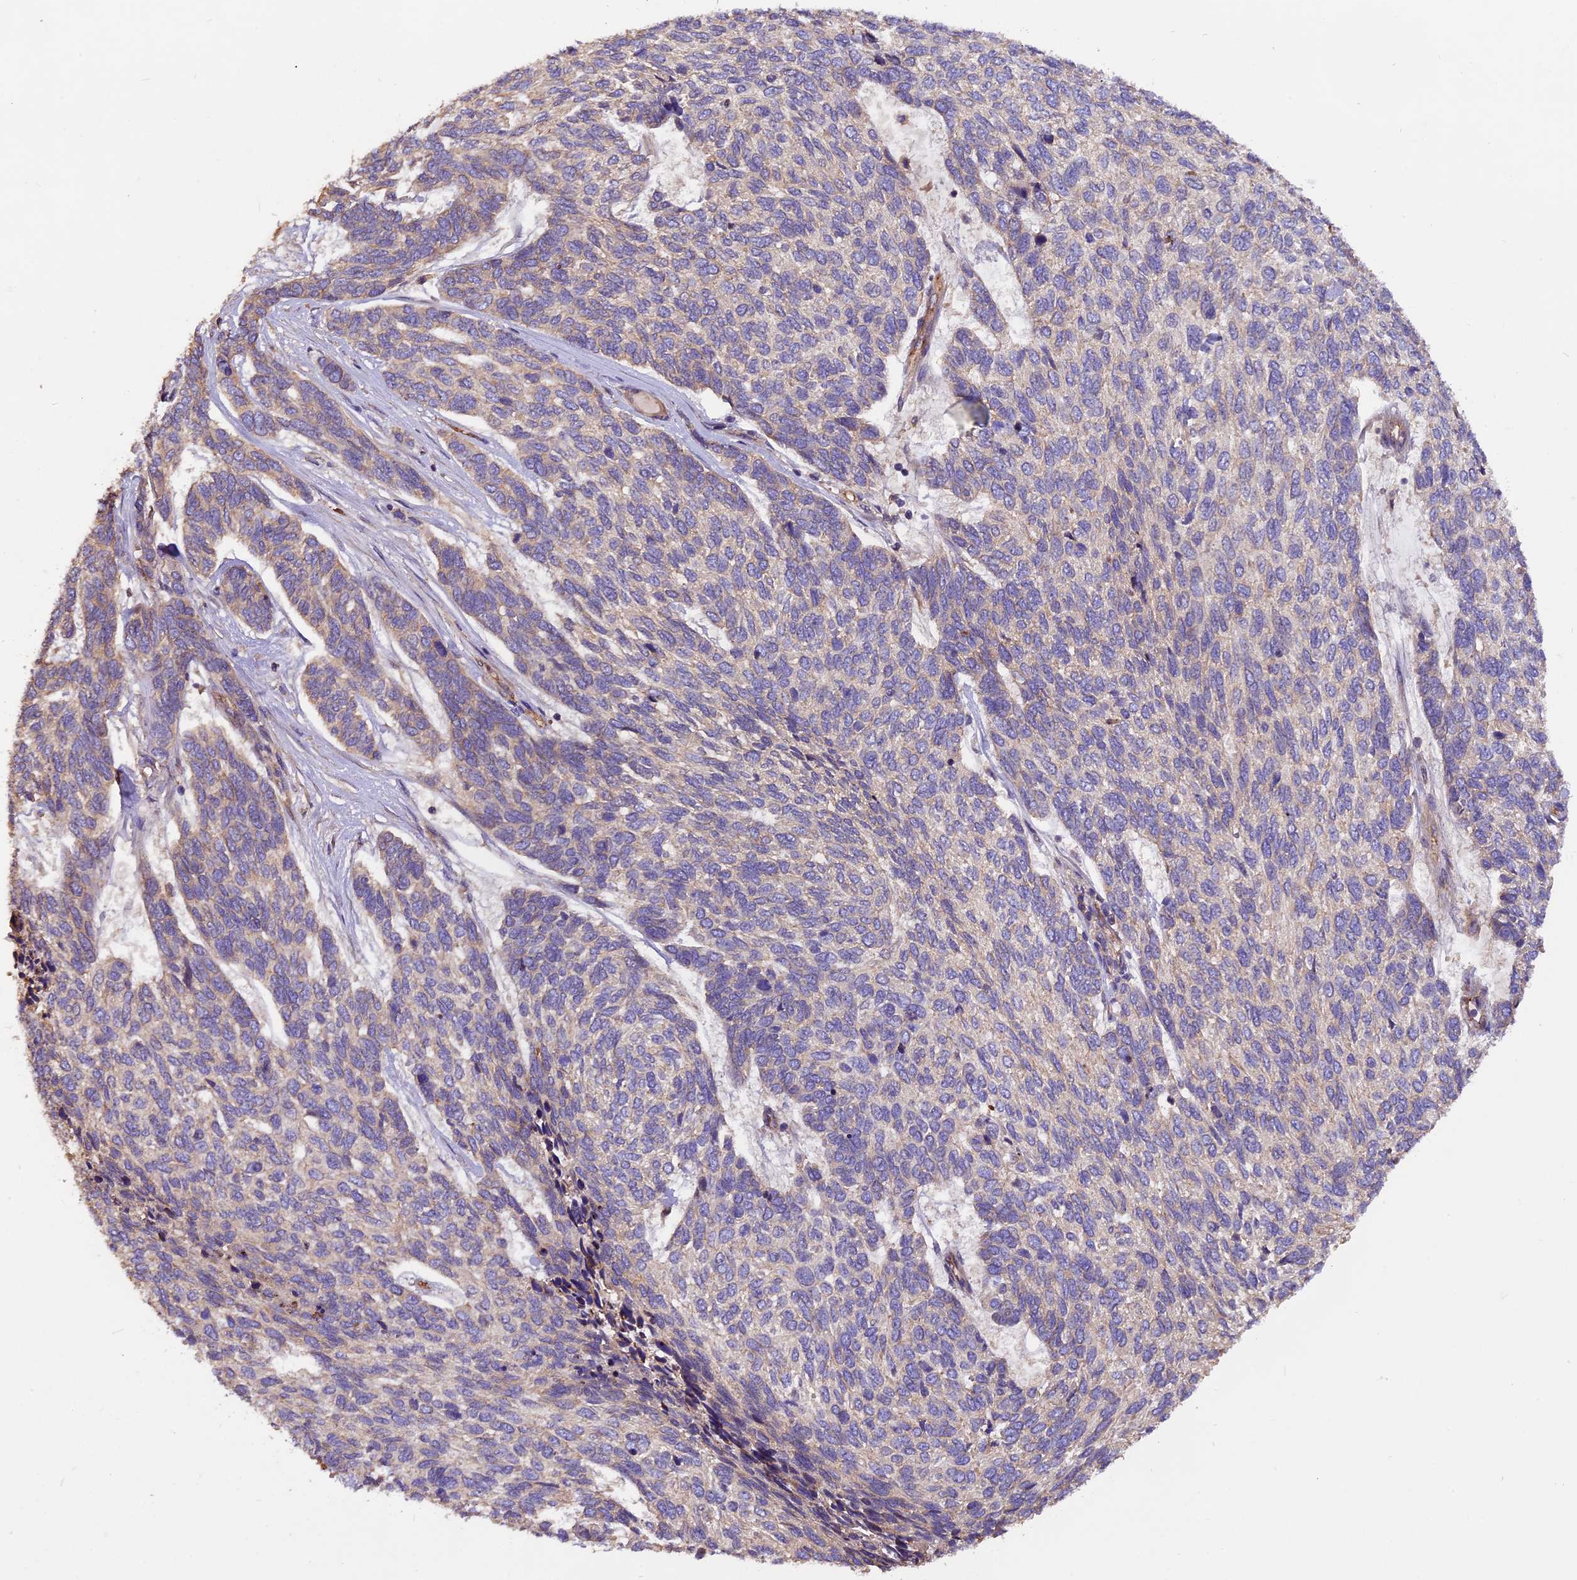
{"staining": {"intensity": "weak", "quantity": "<25%", "location": "cytoplasmic/membranous"}, "tissue": "skin cancer", "cell_type": "Tumor cells", "image_type": "cancer", "snomed": [{"axis": "morphology", "description": "Basal cell carcinoma"}, {"axis": "topography", "description": "Skin"}], "caption": "Protein analysis of skin cancer shows no significant expression in tumor cells.", "gene": "ERMARD", "patient": {"sex": "female", "age": 65}}